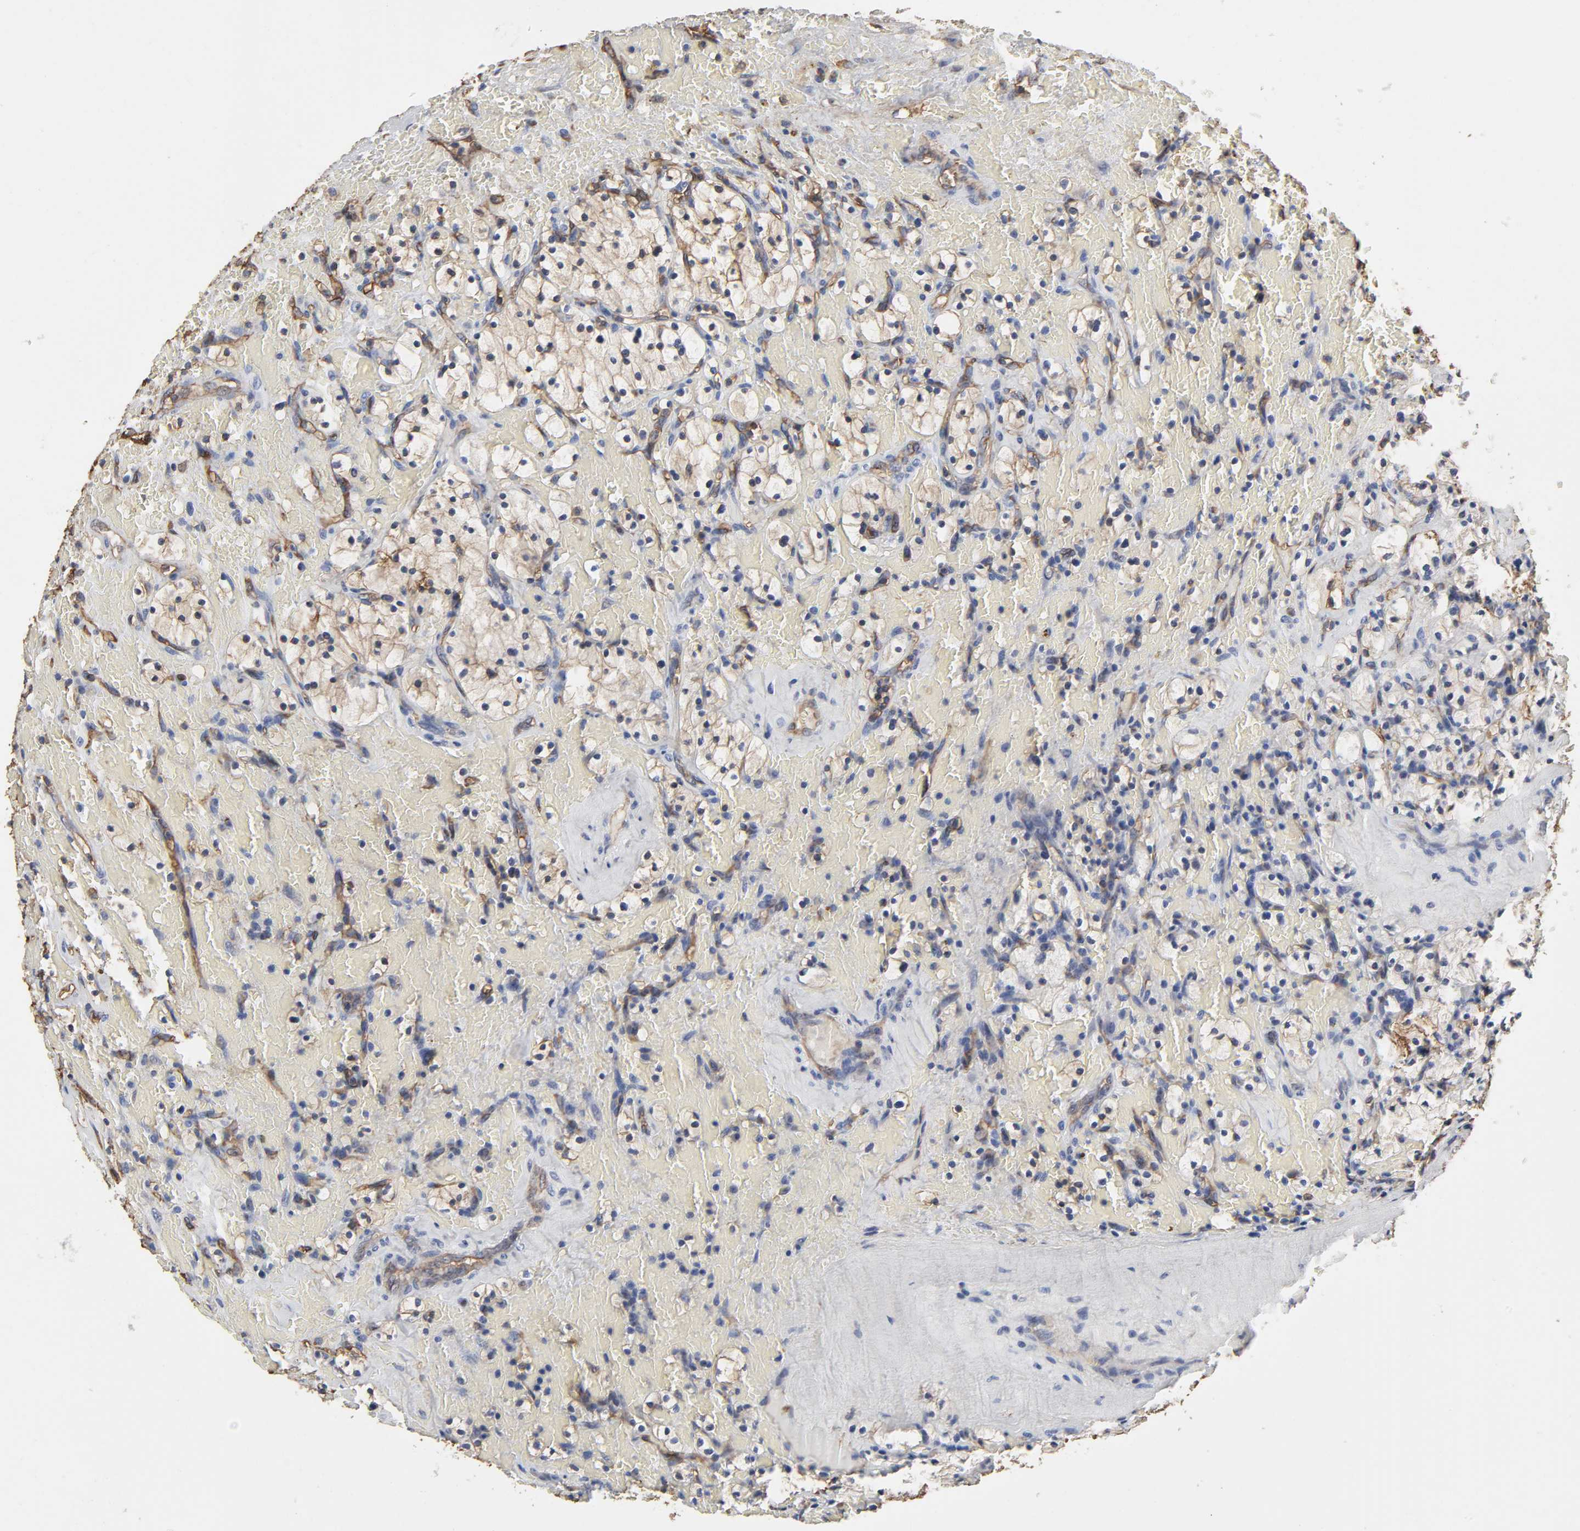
{"staining": {"intensity": "moderate", "quantity": "<25%", "location": "cytoplasmic/membranous"}, "tissue": "renal cancer", "cell_type": "Tumor cells", "image_type": "cancer", "snomed": [{"axis": "morphology", "description": "Adenocarcinoma, NOS"}, {"axis": "topography", "description": "Kidney"}], "caption": "Adenocarcinoma (renal) was stained to show a protein in brown. There is low levels of moderate cytoplasmic/membranous staining in about <25% of tumor cells.", "gene": "ANXA2", "patient": {"sex": "female", "age": 83}}